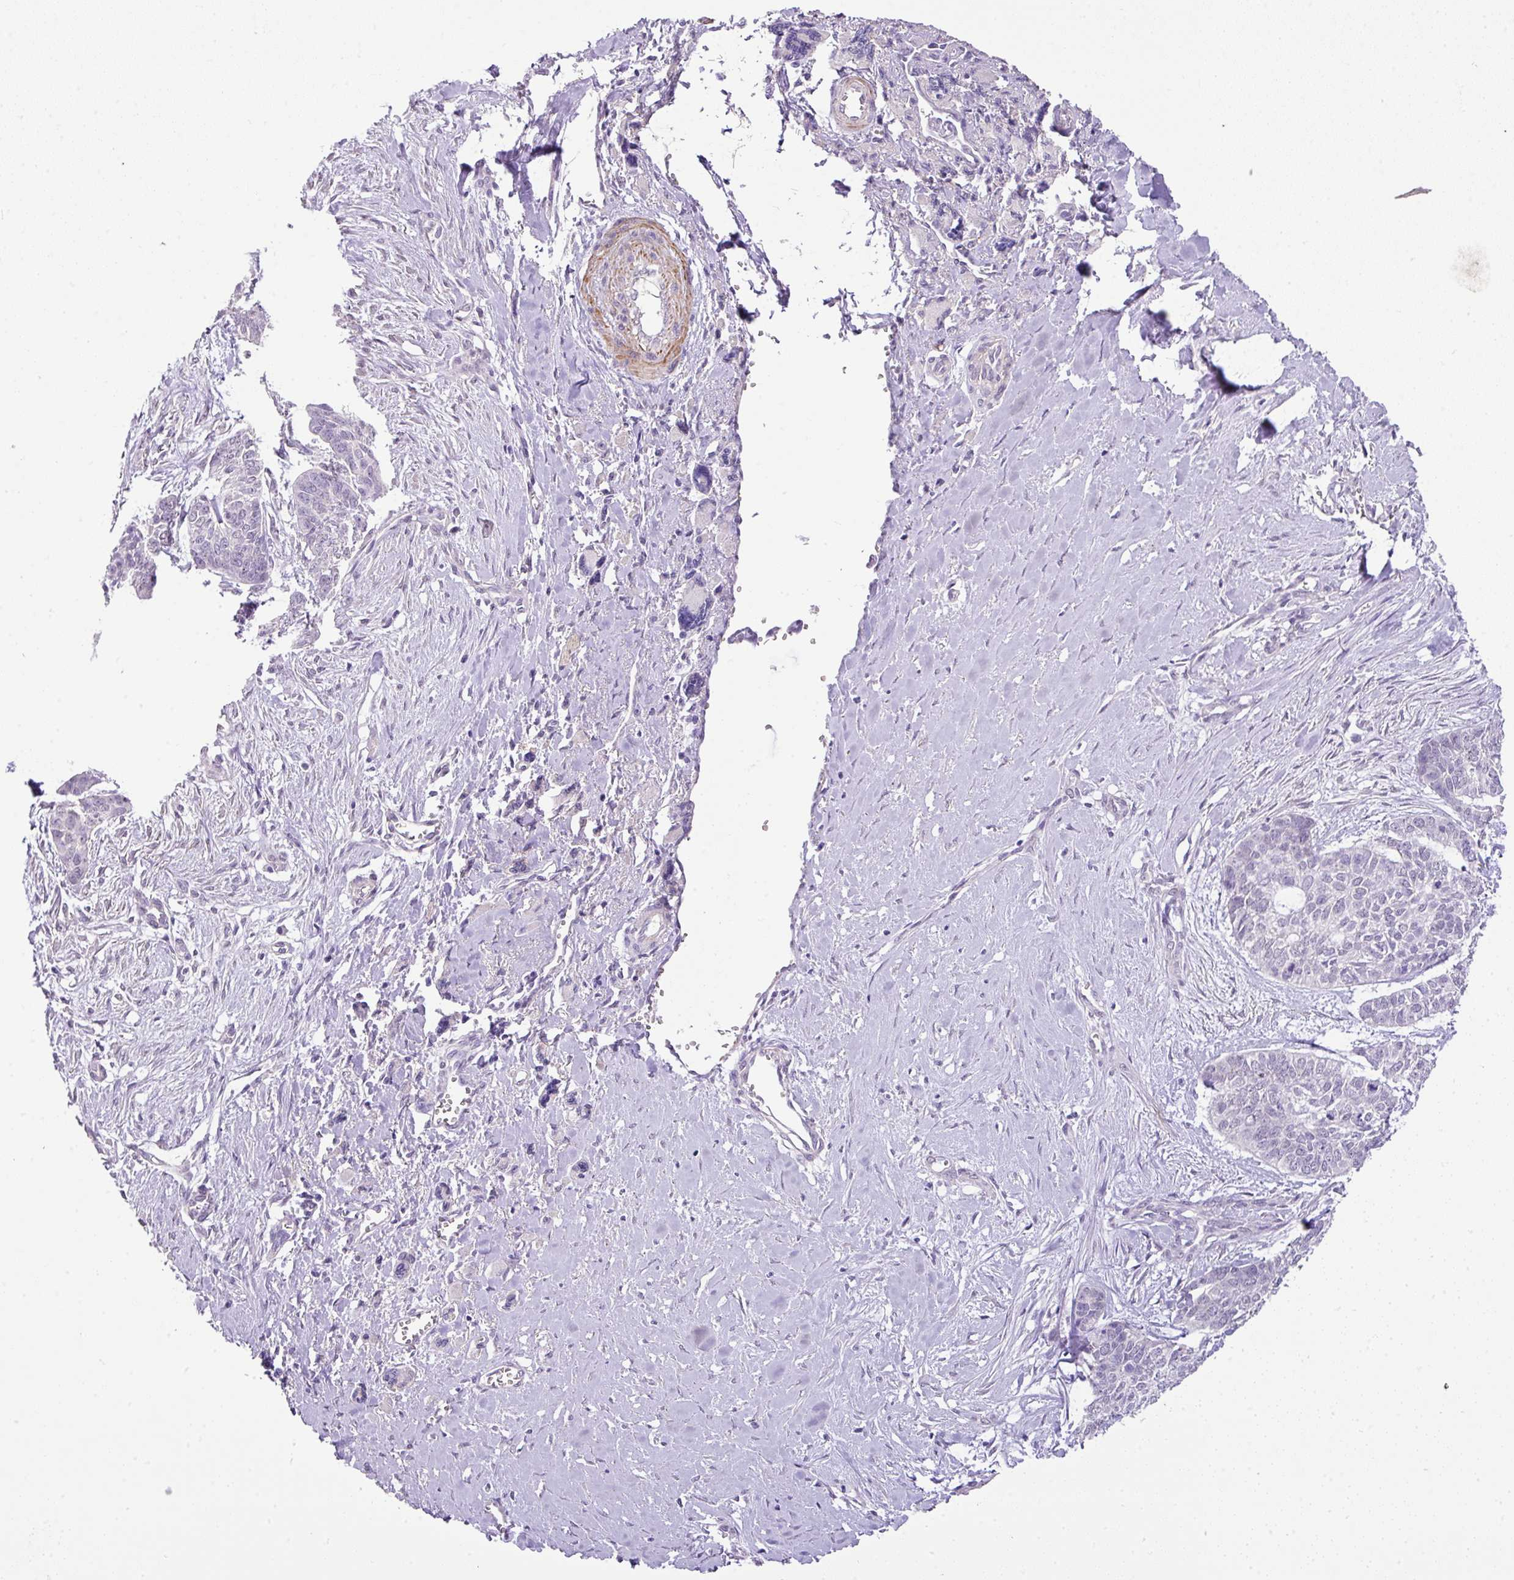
{"staining": {"intensity": "negative", "quantity": "none", "location": "none"}, "tissue": "skin cancer", "cell_type": "Tumor cells", "image_type": "cancer", "snomed": [{"axis": "morphology", "description": "Basal cell carcinoma"}, {"axis": "topography", "description": "Skin"}], "caption": "Tumor cells are negative for protein expression in human skin basal cell carcinoma.", "gene": "DIP2A", "patient": {"sex": "female", "age": 64}}